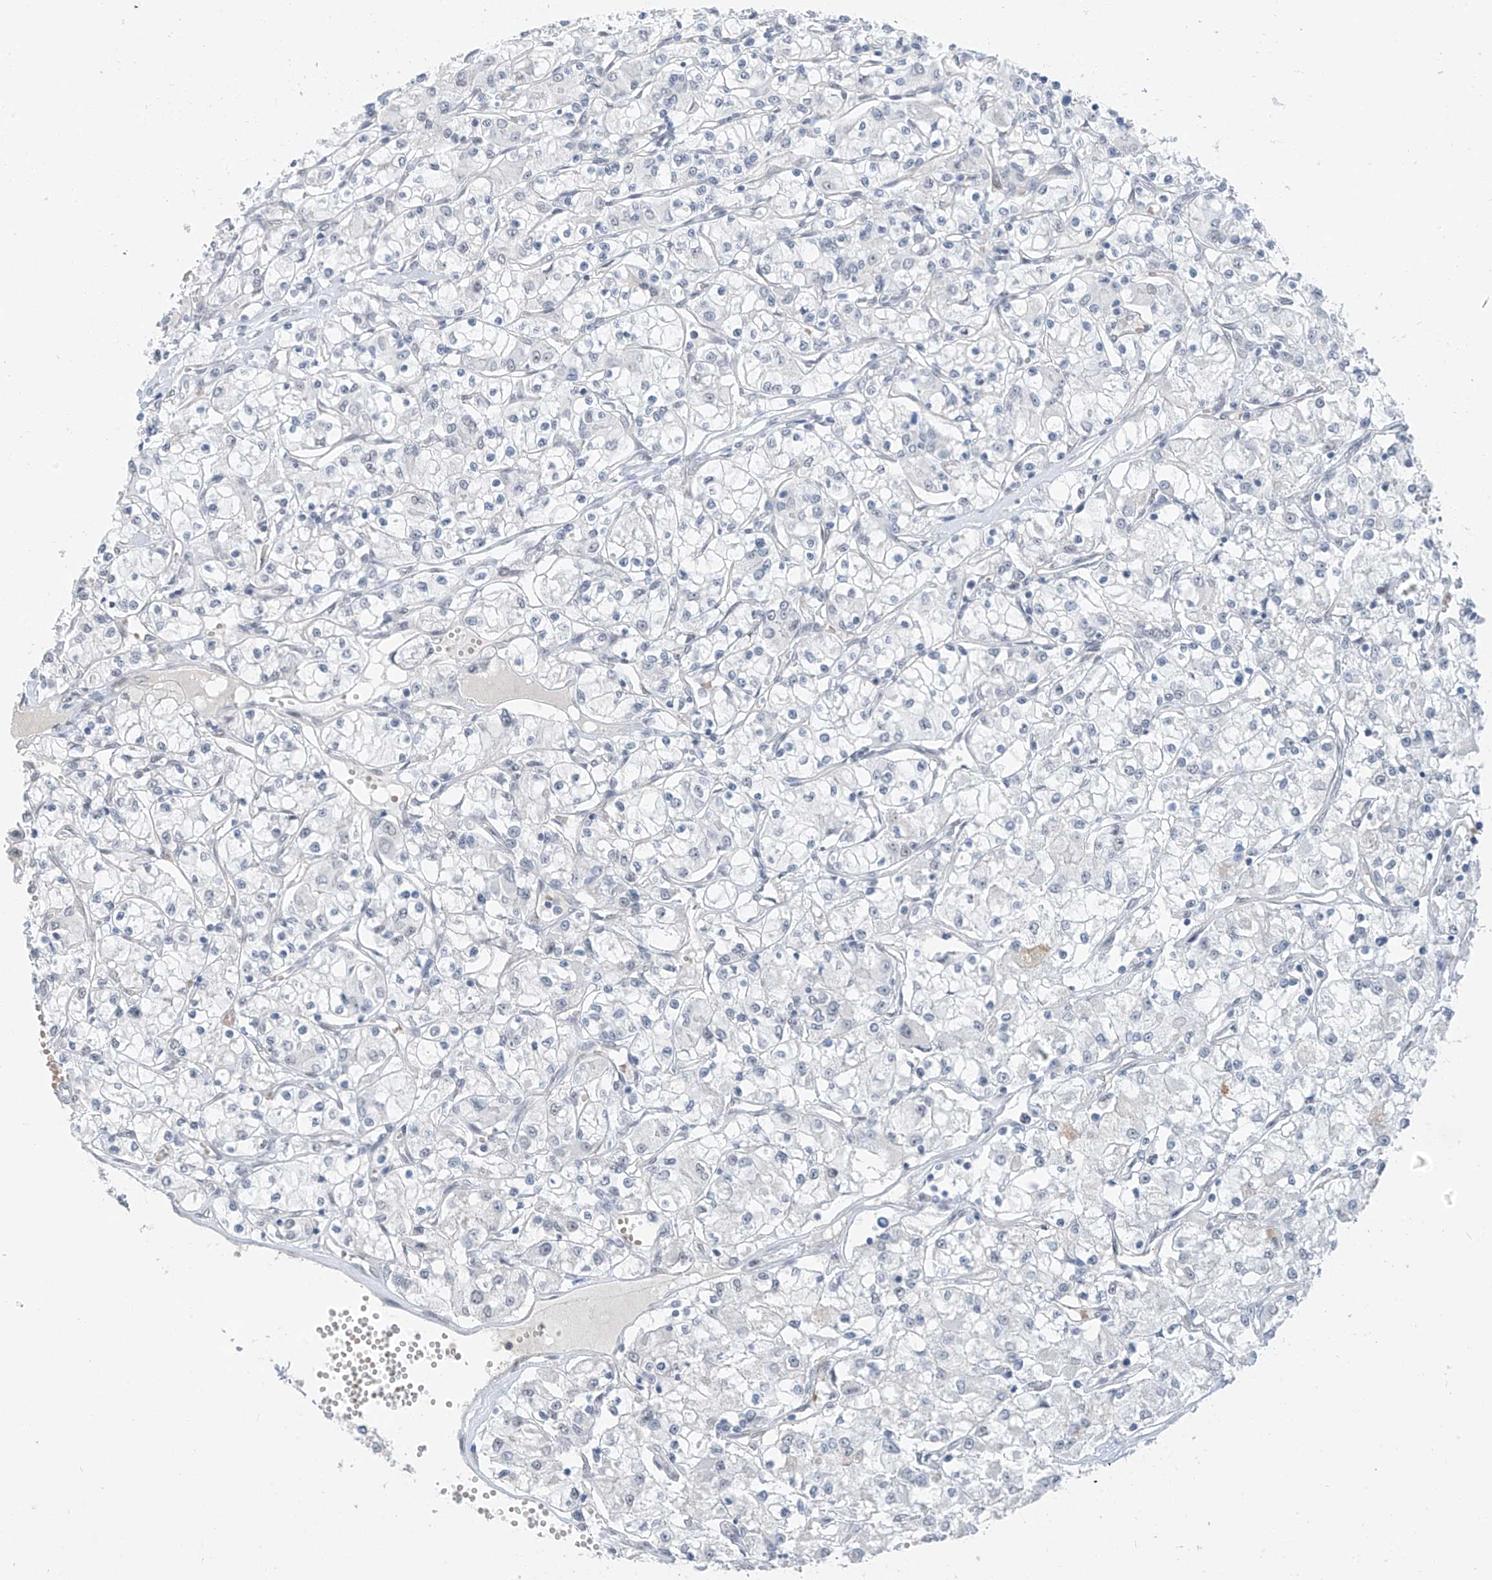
{"staining": {"intensity": "negative", "quantity": "none", "location": "none"}, "tissue": "renal cancer", "cell_type": "Tumor cells", "image_type": "cancer", "snomed": [{"axis": "morphology", "description": "Adenocarcinoma, NOS"}, {"axis": "topography", "description": "Kidney"}], "caption": "Tumor cells are negative for protein expression in human renal cancer. The staining was performed using DAB (3,3'-diaminobenzidine) to visualize the protein expression in brown, while the nuclei were stained in blue with hematoxylin (Magnification: 20x).", "gene": "MCM9", "patient": {"sex": "female", "age": 59}}